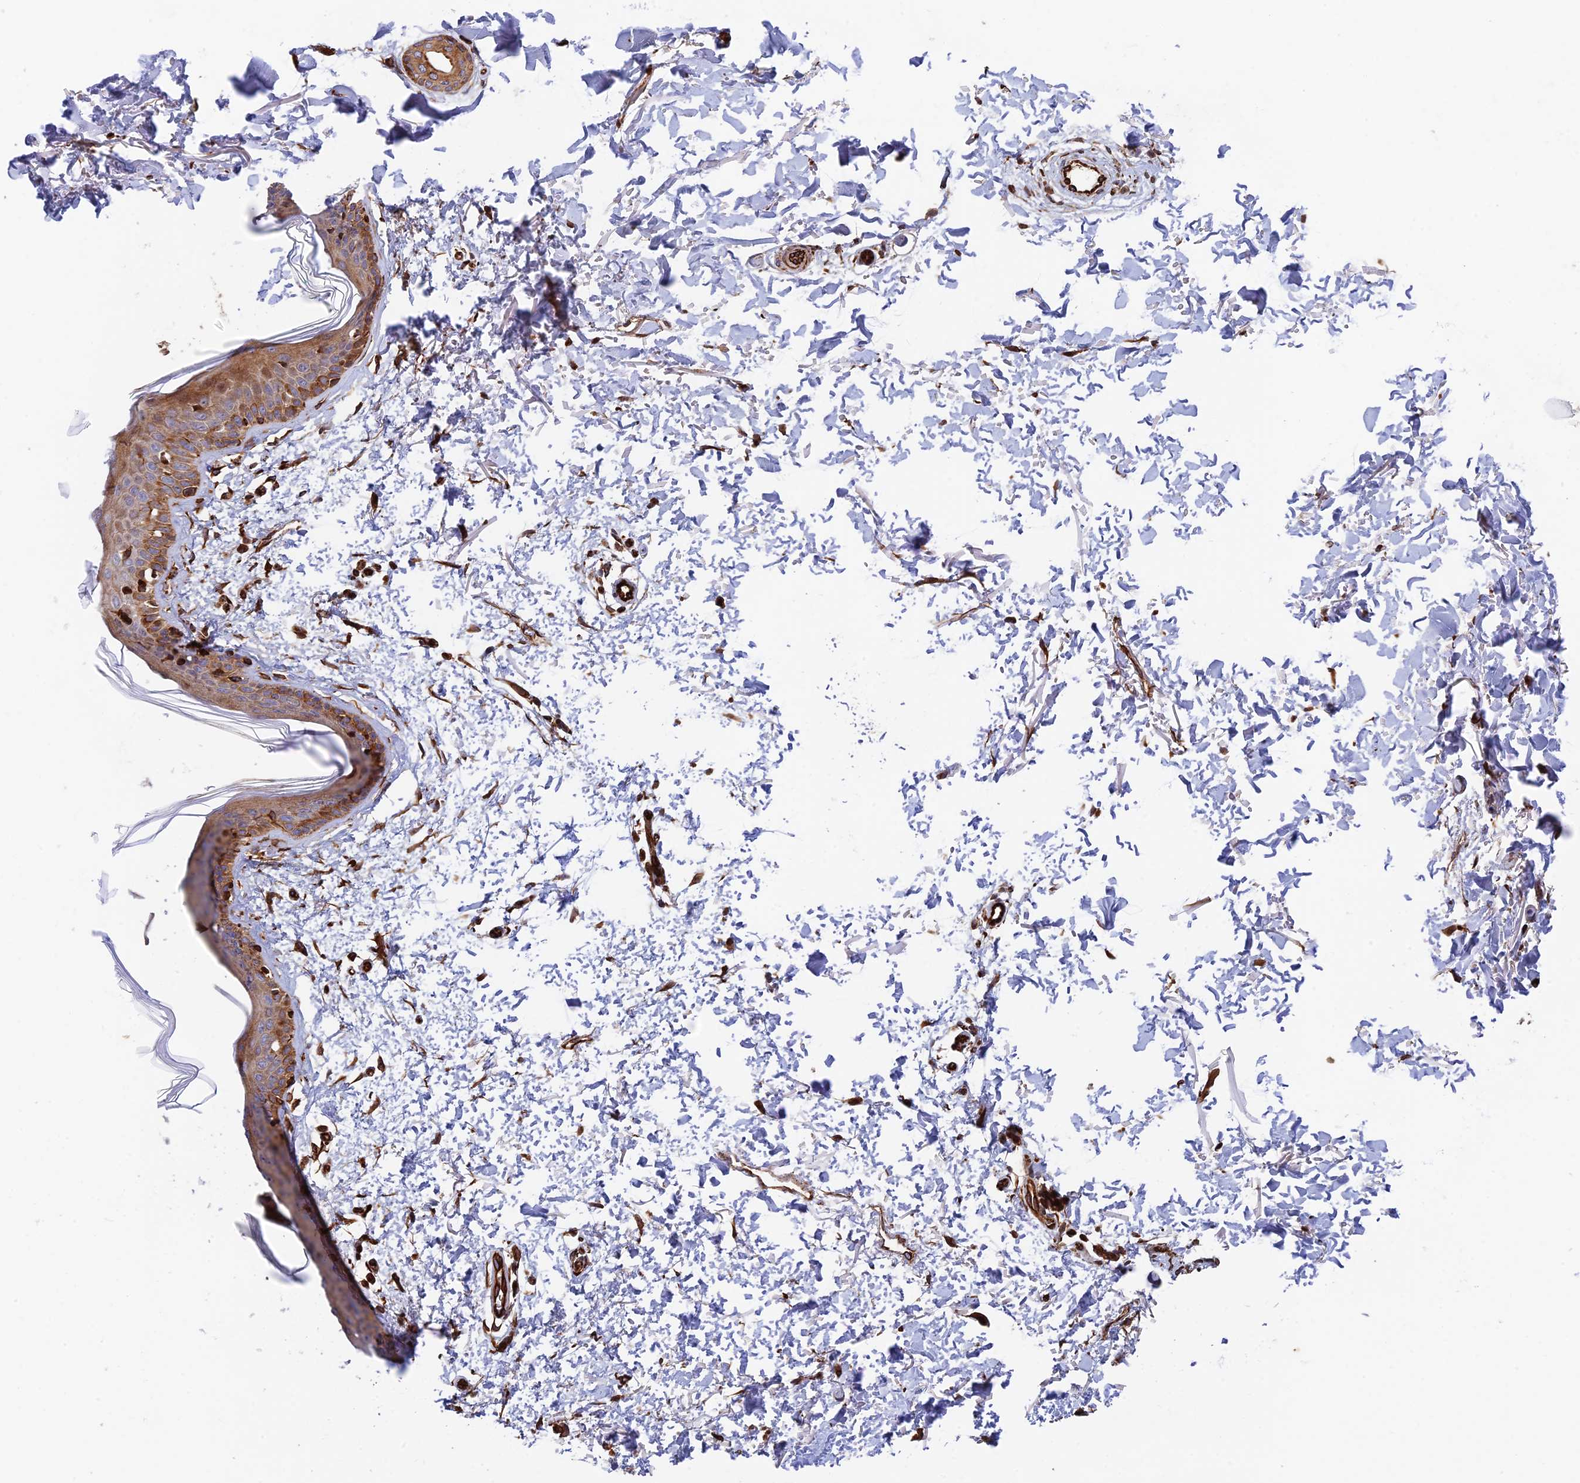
{"staining": {"intensity": "moderate", "quantity": "25%-75%", "location": "cytoplasmic/membranous"}, "tissue": "skin", "cell_type": "Fibroblasts", "image_type": "normal", "snomed": [{"axis": "morphology", "description": "Normal tissue, NOS"}, {"axis": "topography", "description": "Skin"}], "caption": "Normal skin exhibits moderate cytoplasmic/membranous expression in approximately 25%-75% of fibroblasts.", "gene": "PPP2R3C", "patient": {"sex": "male", "age": 66}}